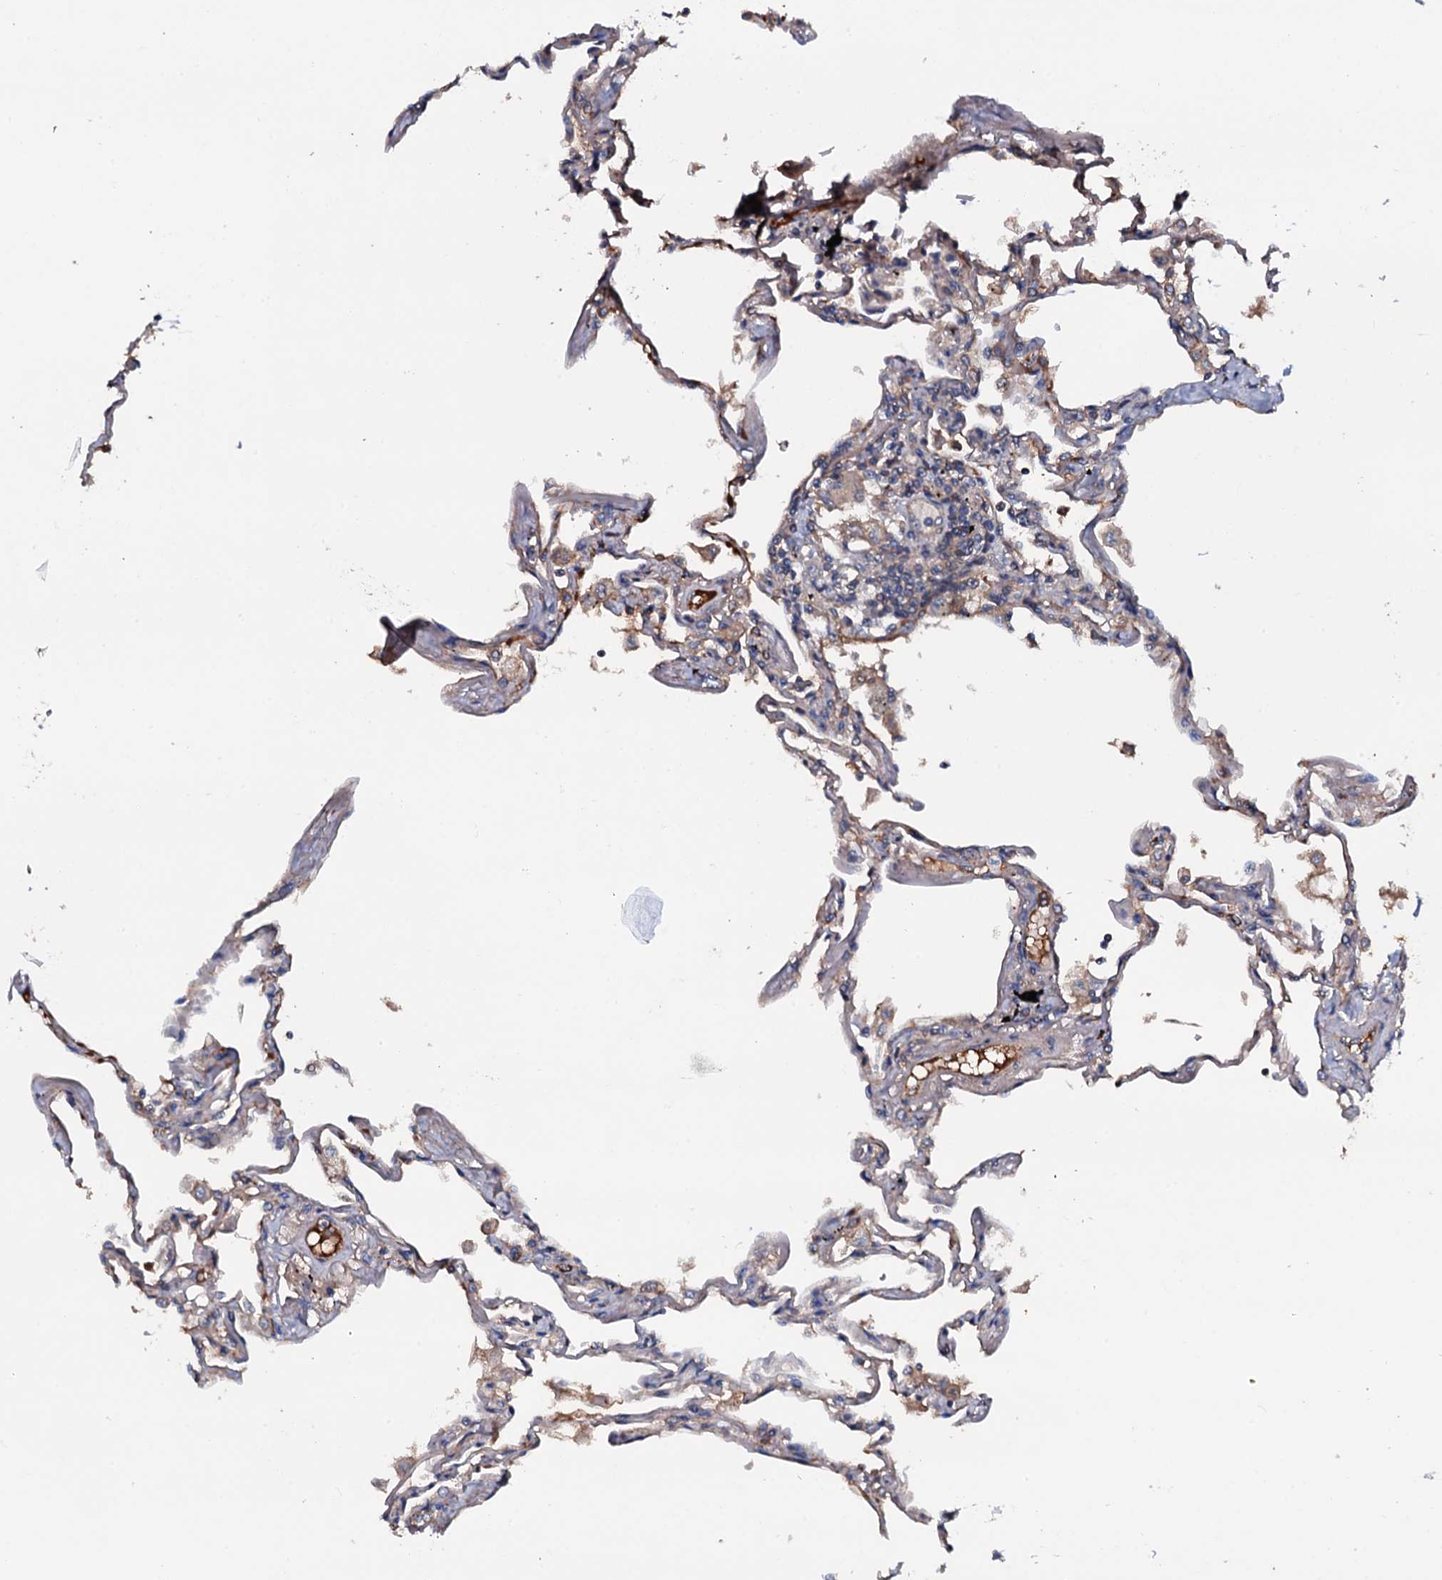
{"staining": {"intensity": "weak", "quantity": "25%-75%", "location": "cytoplasmic/membranous"}, "tissue": "lung", "cell_type": "Alveolar cells", "image_type": "normal", "snomed": [{"axis": "morphology", "description": "Normal tissue, NOS"}, {"axis": "topography", "description": "Lung"}], "caption": "Protein expression by immunohistochemistry (IHC) demonstrates weak cytoplasmic/membranous staining in approximately 25%-75% of alveolar cells in normal lung. Ihc stains the protein in brown and the nuclei are stained blue.", "gene": "NEK1", "patient": {"sex": "female", "age": 67}}